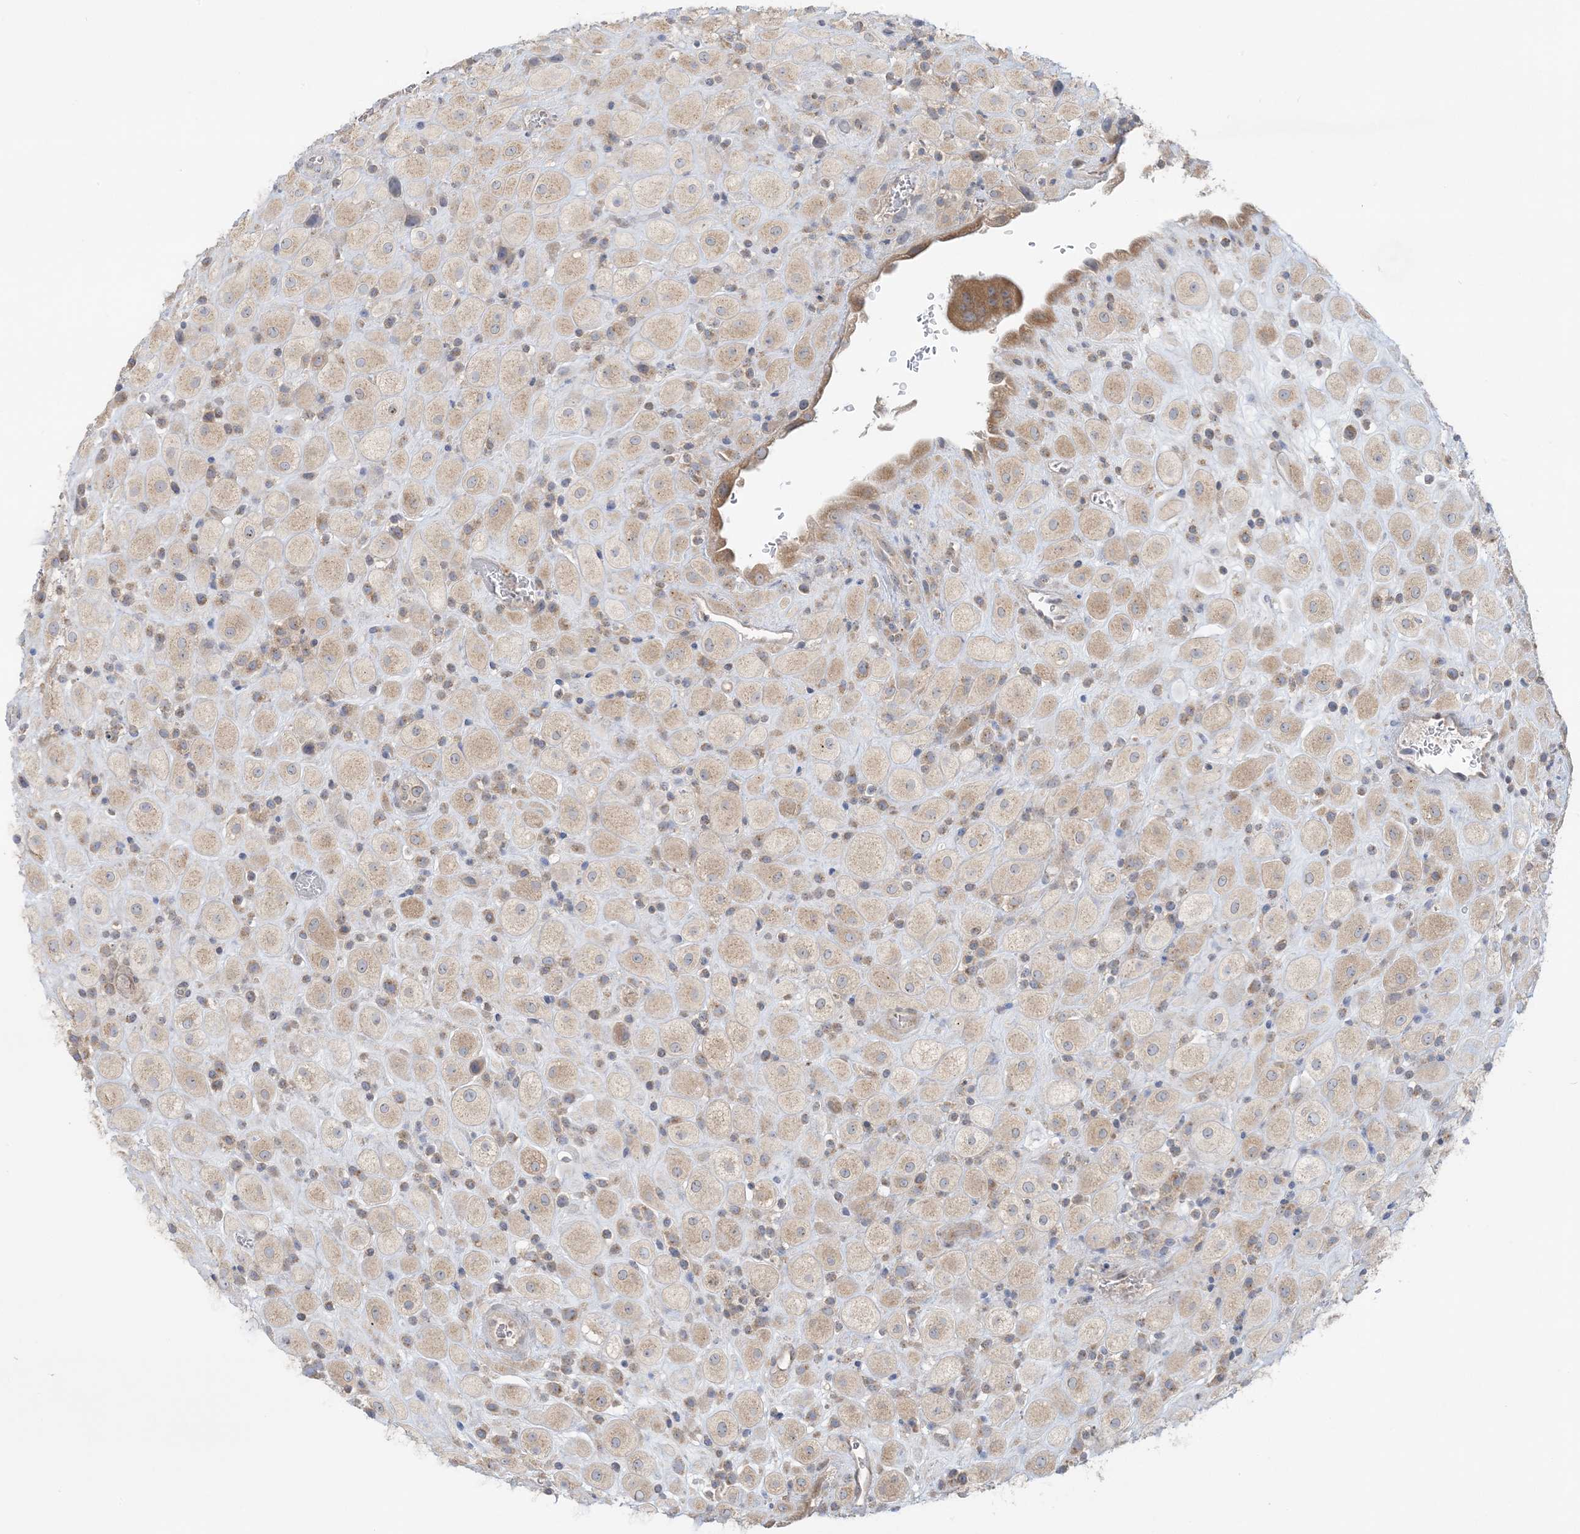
{"staining": {"intensity": "weak", "quantity": ">75%", "location": "cytoplasmic/membranous"}, "tissue": "placenta", "cell_type": "Decidual cells", "image_type": "normal", "snomed": [{"axis": "morphology", "description": "Normal tissue, NOS"}, {"axis": "topography", "description": "Placenta"}], "caption": "Placenta stained with immunohistochemistry (IHC) demonstrates weak cytoplasmic/membranous staining in about >75% of decidual cells.", "gene": "RPP40", "patient": {"sex": "female", "age": 35}}